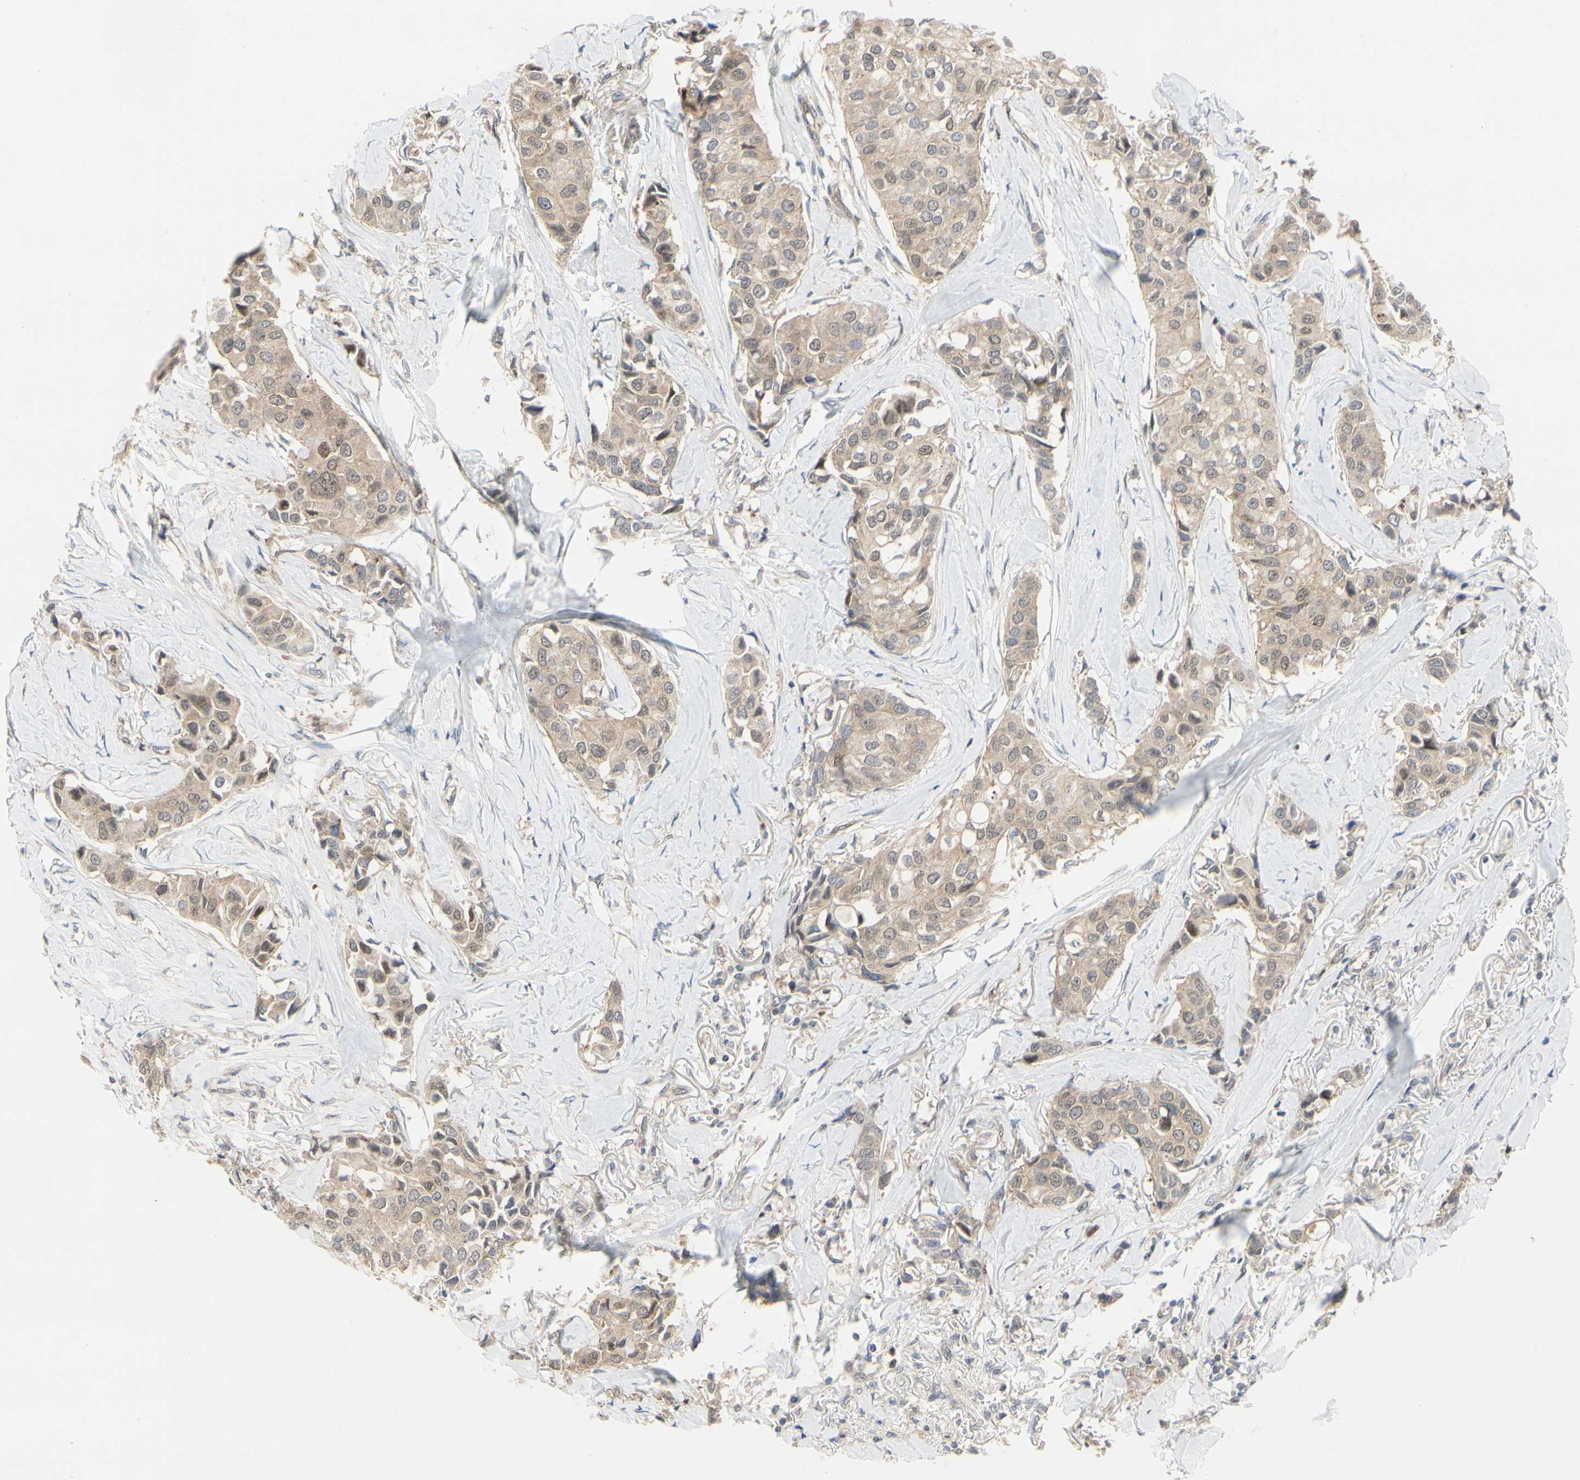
{"staining": {"intensity": "weak", "quantity": ">75%", "location": "cytoplasmic/membranous"}, "tissue": "breast cancer", "cell_type": "Tumor cells", "image_type": "cancer", "snomed": [{"axis": "morphology", "description": "Duct carcinoma"}, {"axis": "topography", "description": "Breast"}], "caption": "A brown stain shows weak cytoplasmic/membranous expression of a protein in human breast cancer (infiltrating ductal carcinoma) tumor cells. (DAB IHC, brown staining for protein, blue staining for nuclei).", "gene": "CDK5", "patient": {"sex": "female", "age": 80}}